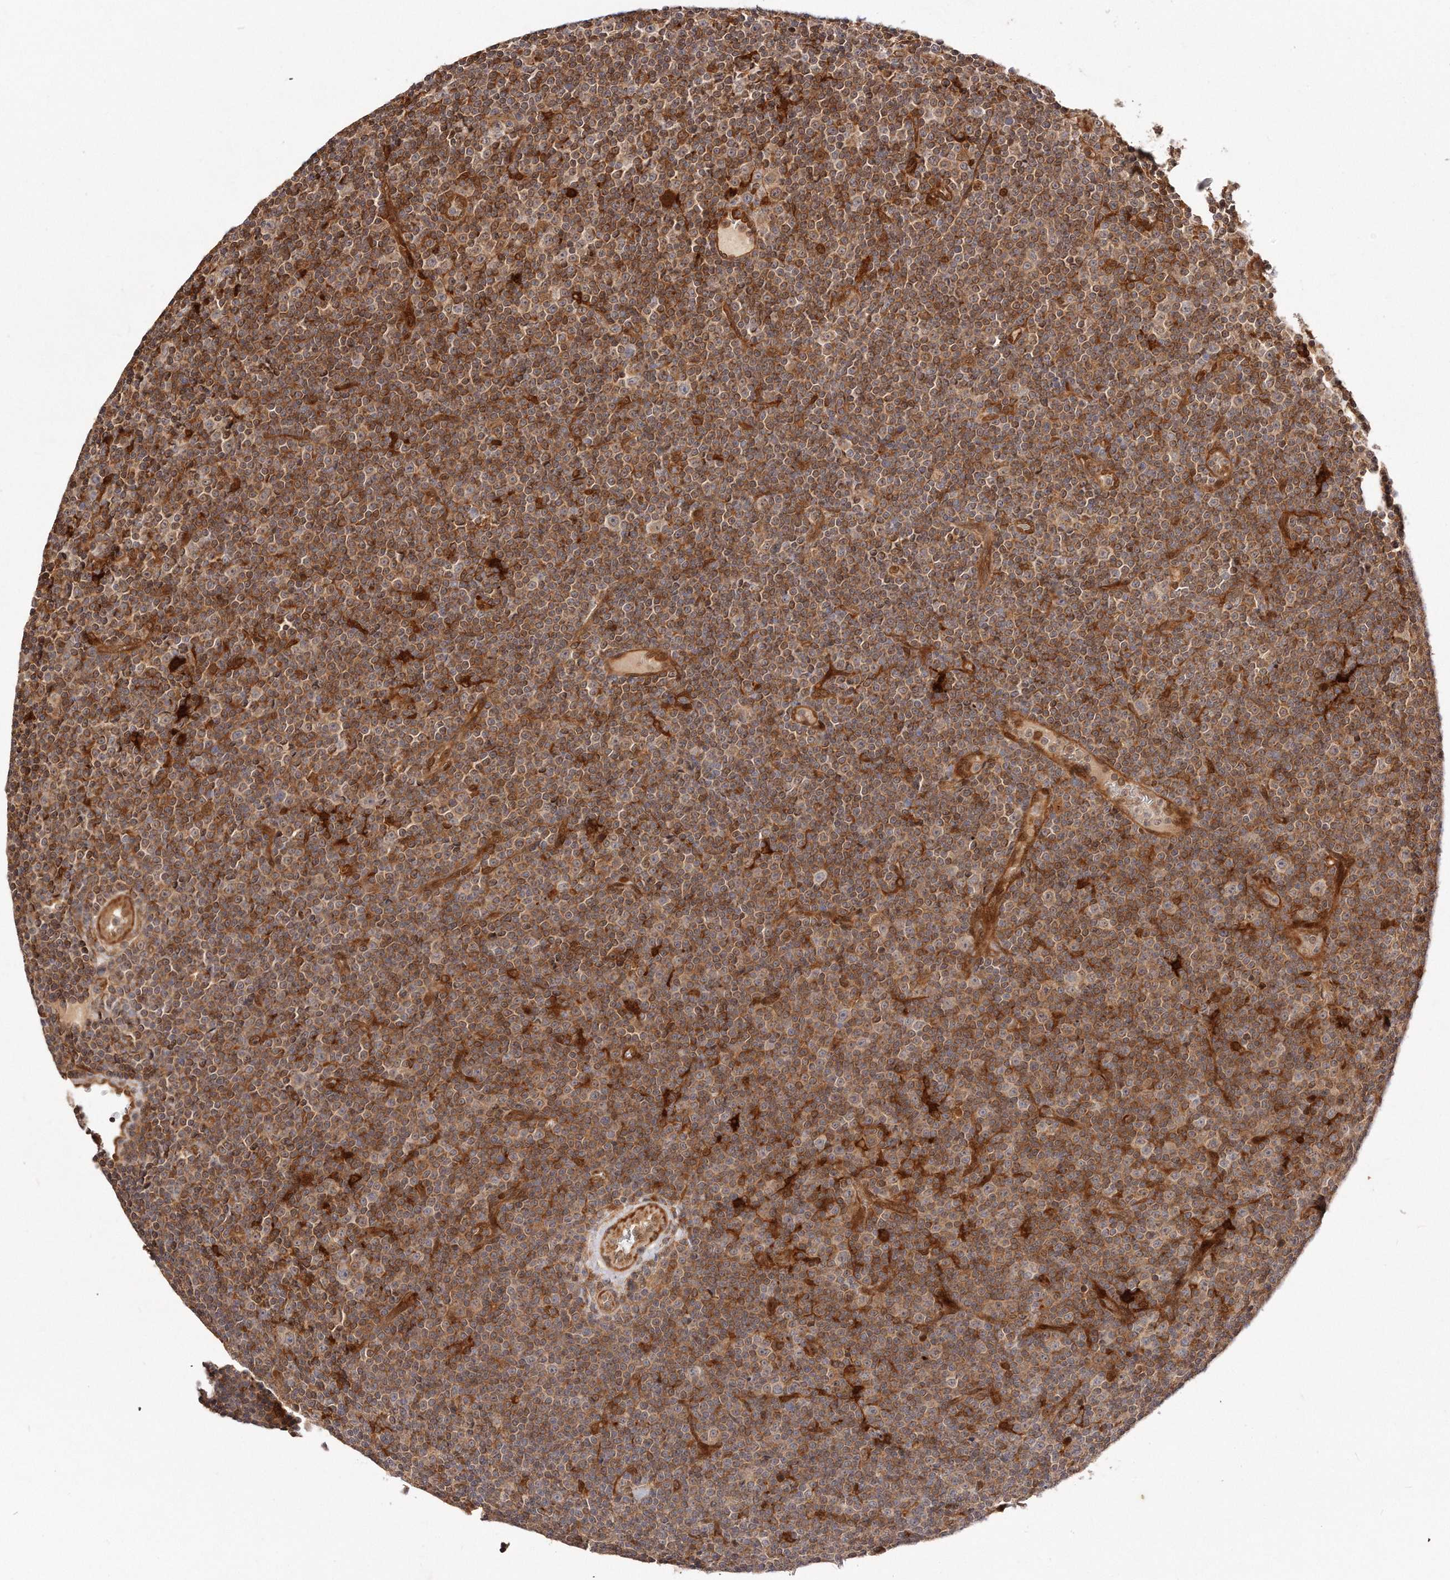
{"staining": {"intensity": "moderate", "quantity": ">75%", "location": "cytoplasmic/membranous"}, "tissue": "lymphoma", "cell_type": "Tumor cells", "image_type": "cancer", "snomed": [{"axis": "morphology", "description": "Malignant lymphoma, non-Hodgkin's type, Low grade"}, {"axis": "topography", "description": "Lymph node"}], "caption": "Immunohistochemical staining of low-grade malignant lymphoma, non-Hodgkin's type shows medium levels of moderate cytoplasmic/membranous protein staining in about >75% of tumor cells. The staining was performed using DAB, with brown indicating positive protein expression. Nuclei are stained blue with hematoxylin.", "gene": "GBP4", "patient": {"sex": "female", "age": 67}}